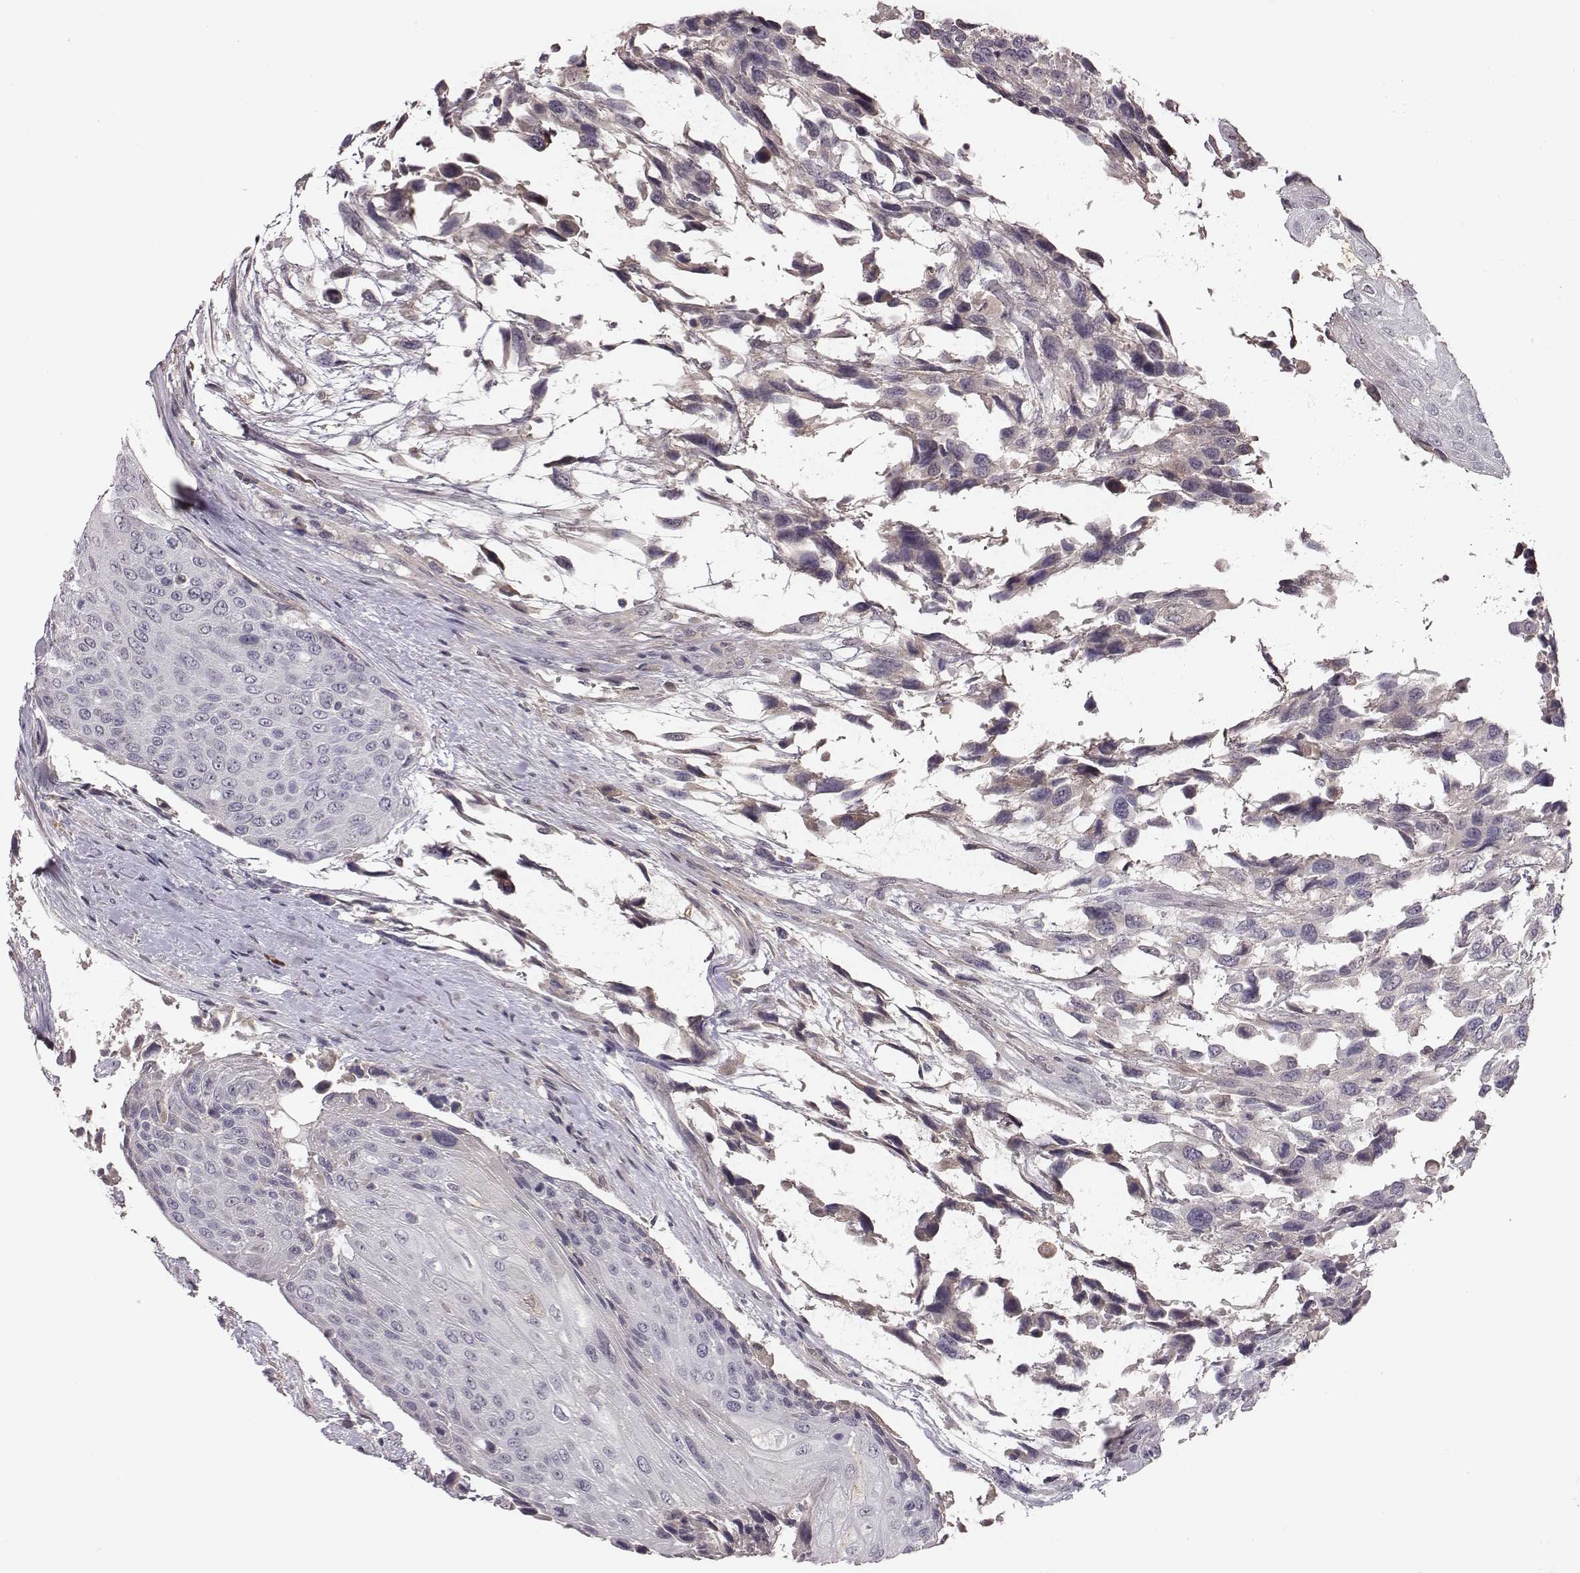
{"staining": {"intensity": "negative", "quantity": "none", "location": "none"}, "tissue": "urothelial cancer", "cell_type": "Tumor cells", "image_type": "cancer", "snomed": [{"axis": "morphology", "description": "Urothelial carcinoma, High grade"}, {"axis": "topography", "description": "Urinary bladder"}], "caption": "Urothelial cancer stained for a protein using IHC shows no expression tumor cells.", "gene": "SLC22A6", "patient": {"sex": "female", "age": 70}}